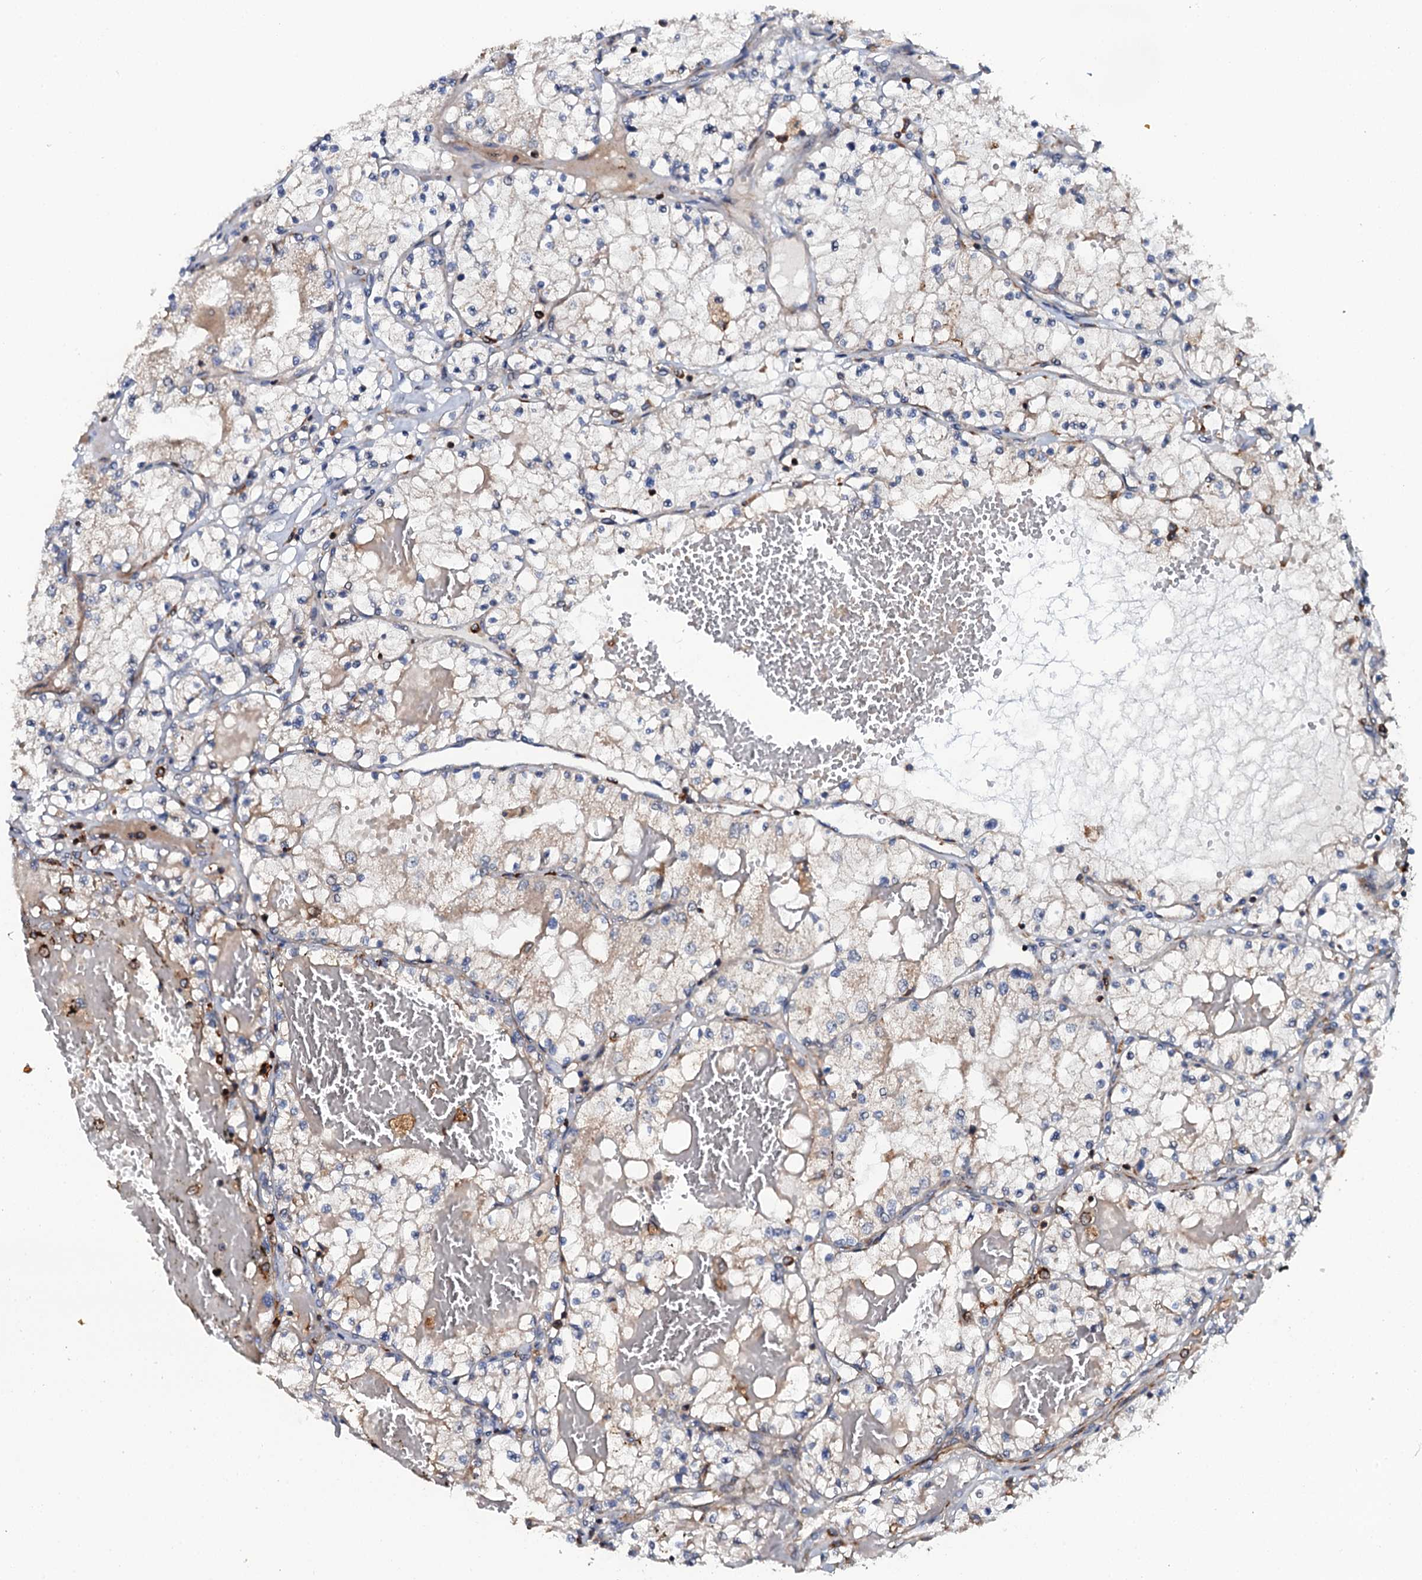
{"staining": {"intensity": "weak", "quantity": "<25%", "location": "cytoplasmic/membranous"}, "tissue": "renal cancer", "cell_type": "Tumor cells", "image_type": "cancer", "snomed": [{"axis": "morphology", "description": "Normal tissue, NOS"}, {"axis": "morphology", "description": "Adenocarcinoma, NOS"}, {"axis": "topography", "description": "Kidney"}], "caption": "Tumor cells show no significant positivity in renal cancer (adenocarcinoma).", "gene": "VAMP8", "patient": {"sex": "male", "age": 68}}